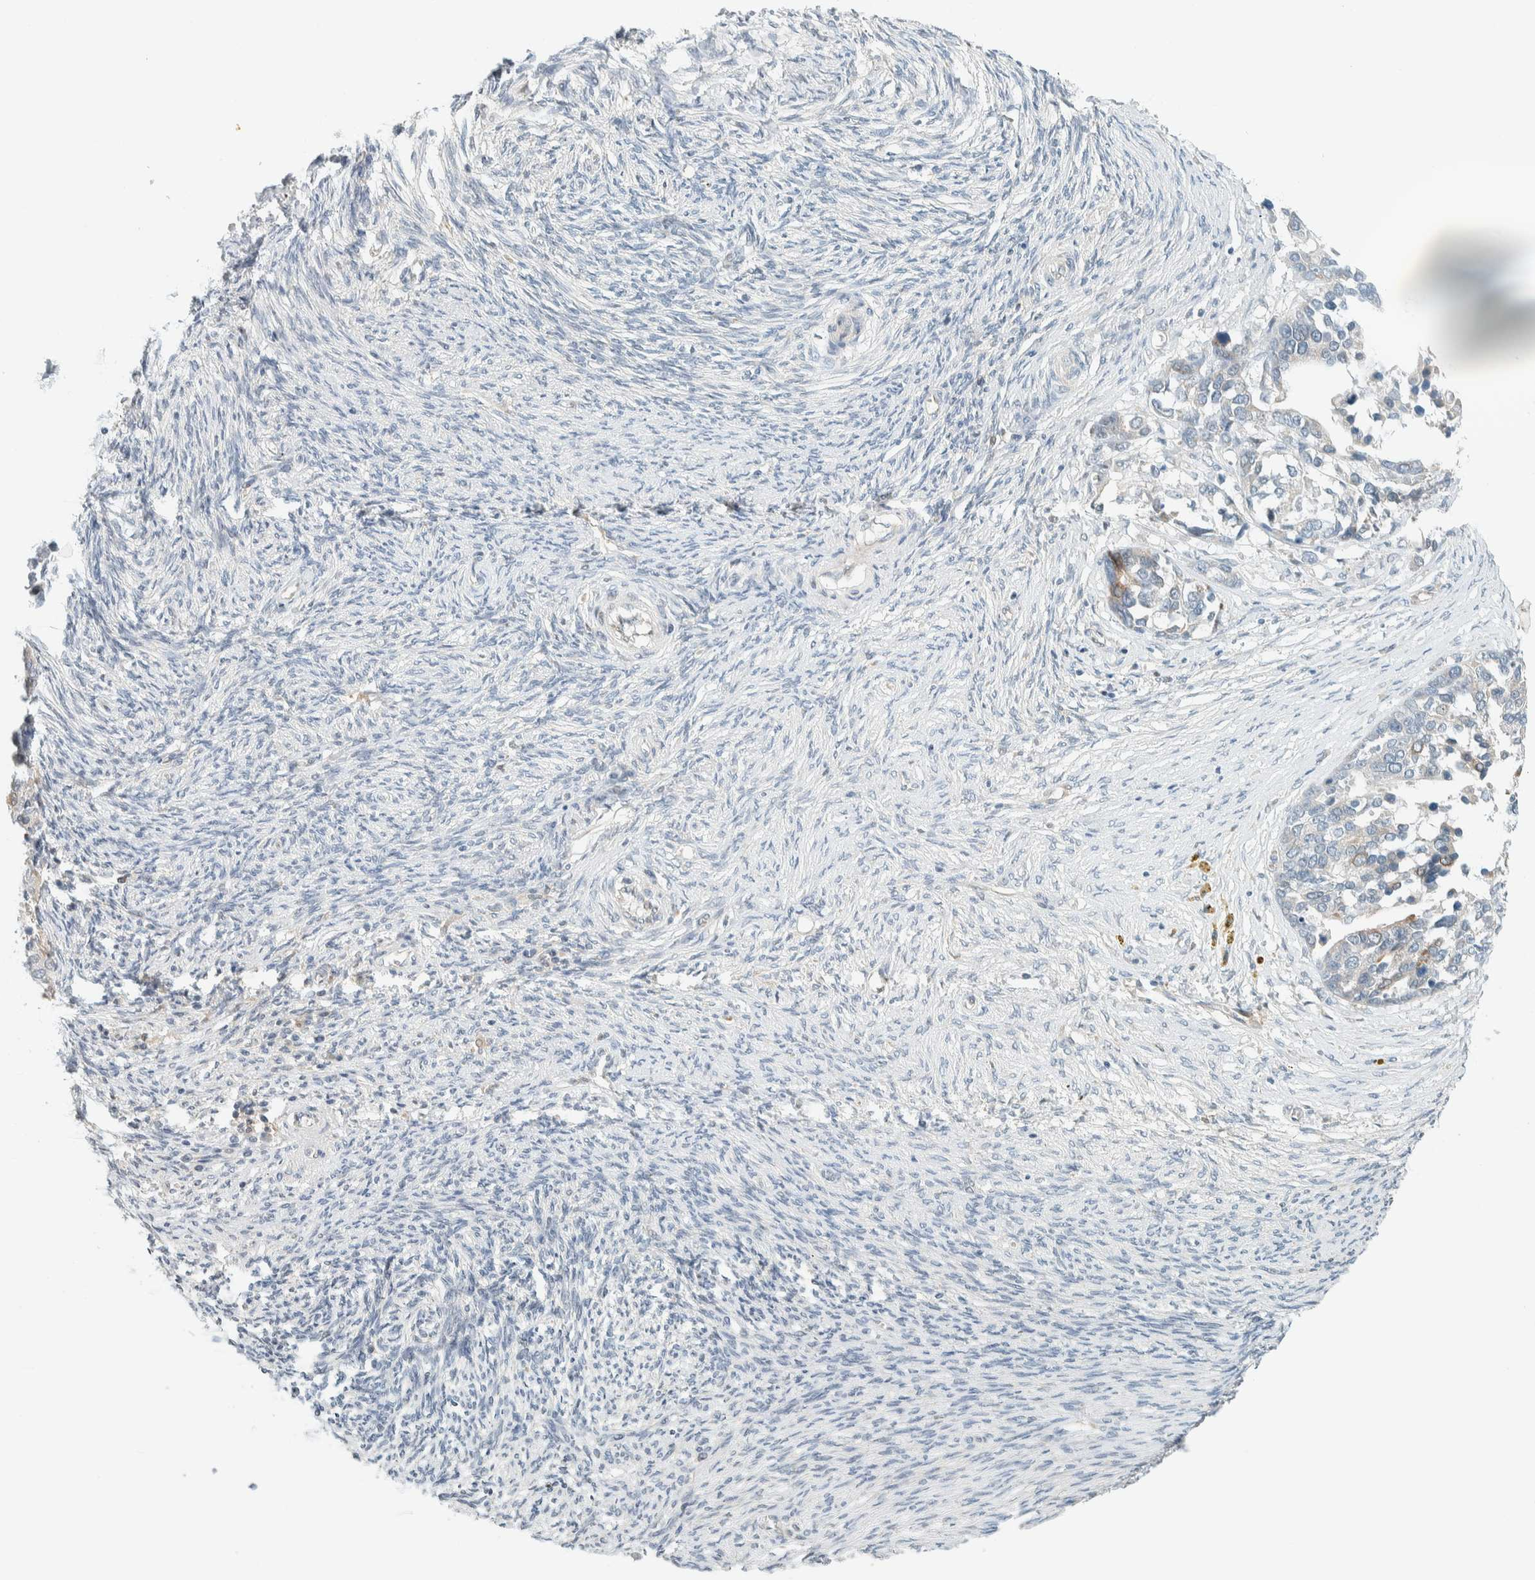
{"staining": {"intensity": "weak", "quantity": "<25%", "location": "cytoplasmic/membranous"}, "tissue": "ovarian cancer", "cell_type": "Tumor cells", "image_type": "cancer", "snomed": [{"axis": "morphology", "description": "Cystadenocarcinoma, serous, NOS"}, {"axis": "topography", "description": "Ovary"}], "caption": "Immunohistochemical staining of ovarian cancer (serous cystadenocarcinoma) reveals no significant expression in tumor cells.", "gene": "SUMF2", "patient": {"sex": "female", "age": 44}}